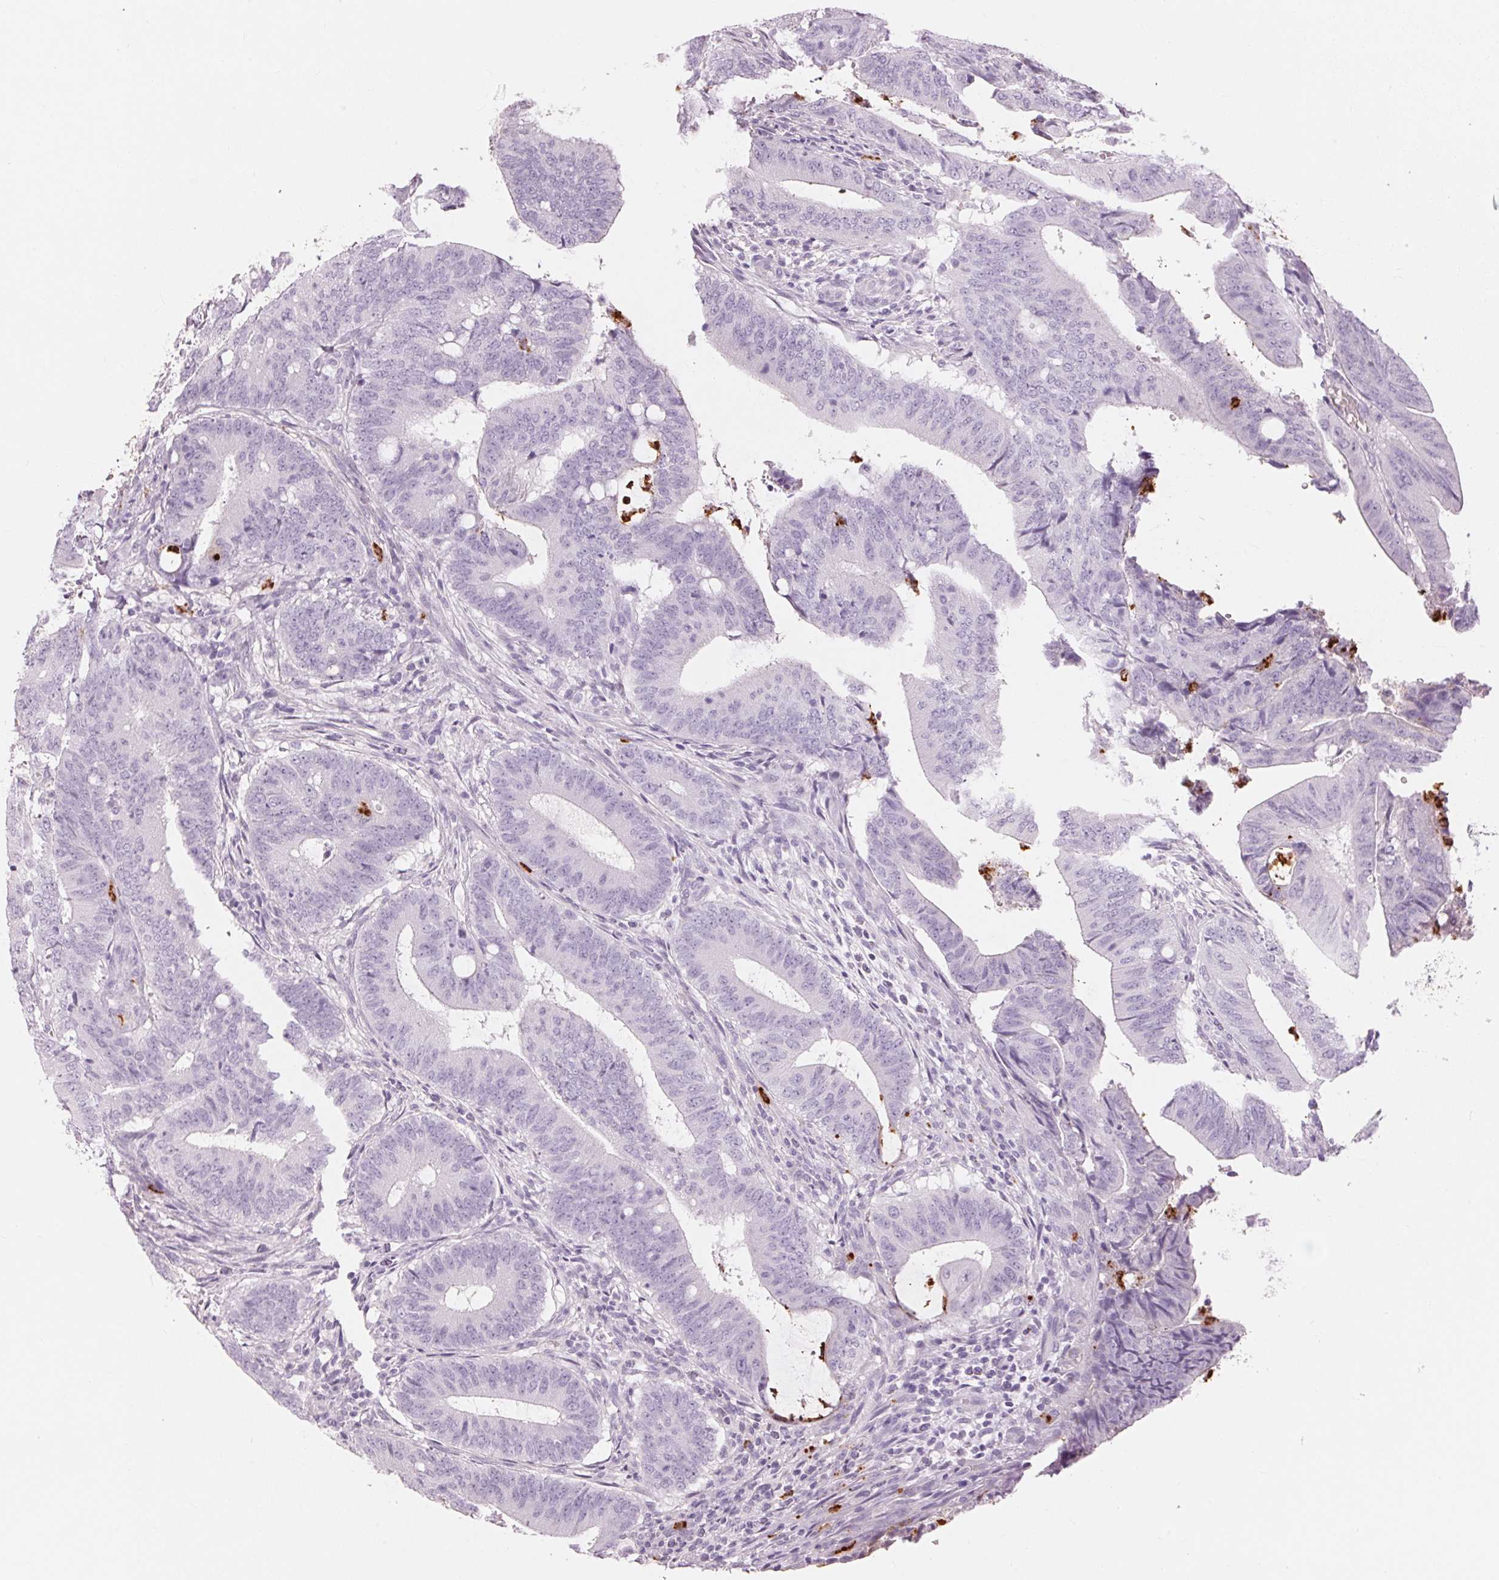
{"staining": {"intensity": "negative", "quantity": "none", "location": "none"}, "tissue": "colorectal cancer", "cell_type": "Tumor cells", "image_type": "cancer", "snomed": [{"axis": "morphology", "description": "Adenocarcinoma, NOS"}, {"axis": "topography", "description": "Colon"}], "caption": "This image is of colorectal adenocarcinoma stained with immunohistochemistry to label a protein in brown with the nuclei are counter-stained blue. There is no positivity in tumor cells.", "gene": "KLK7", "patient": {"sex": "female", "age": 43}}